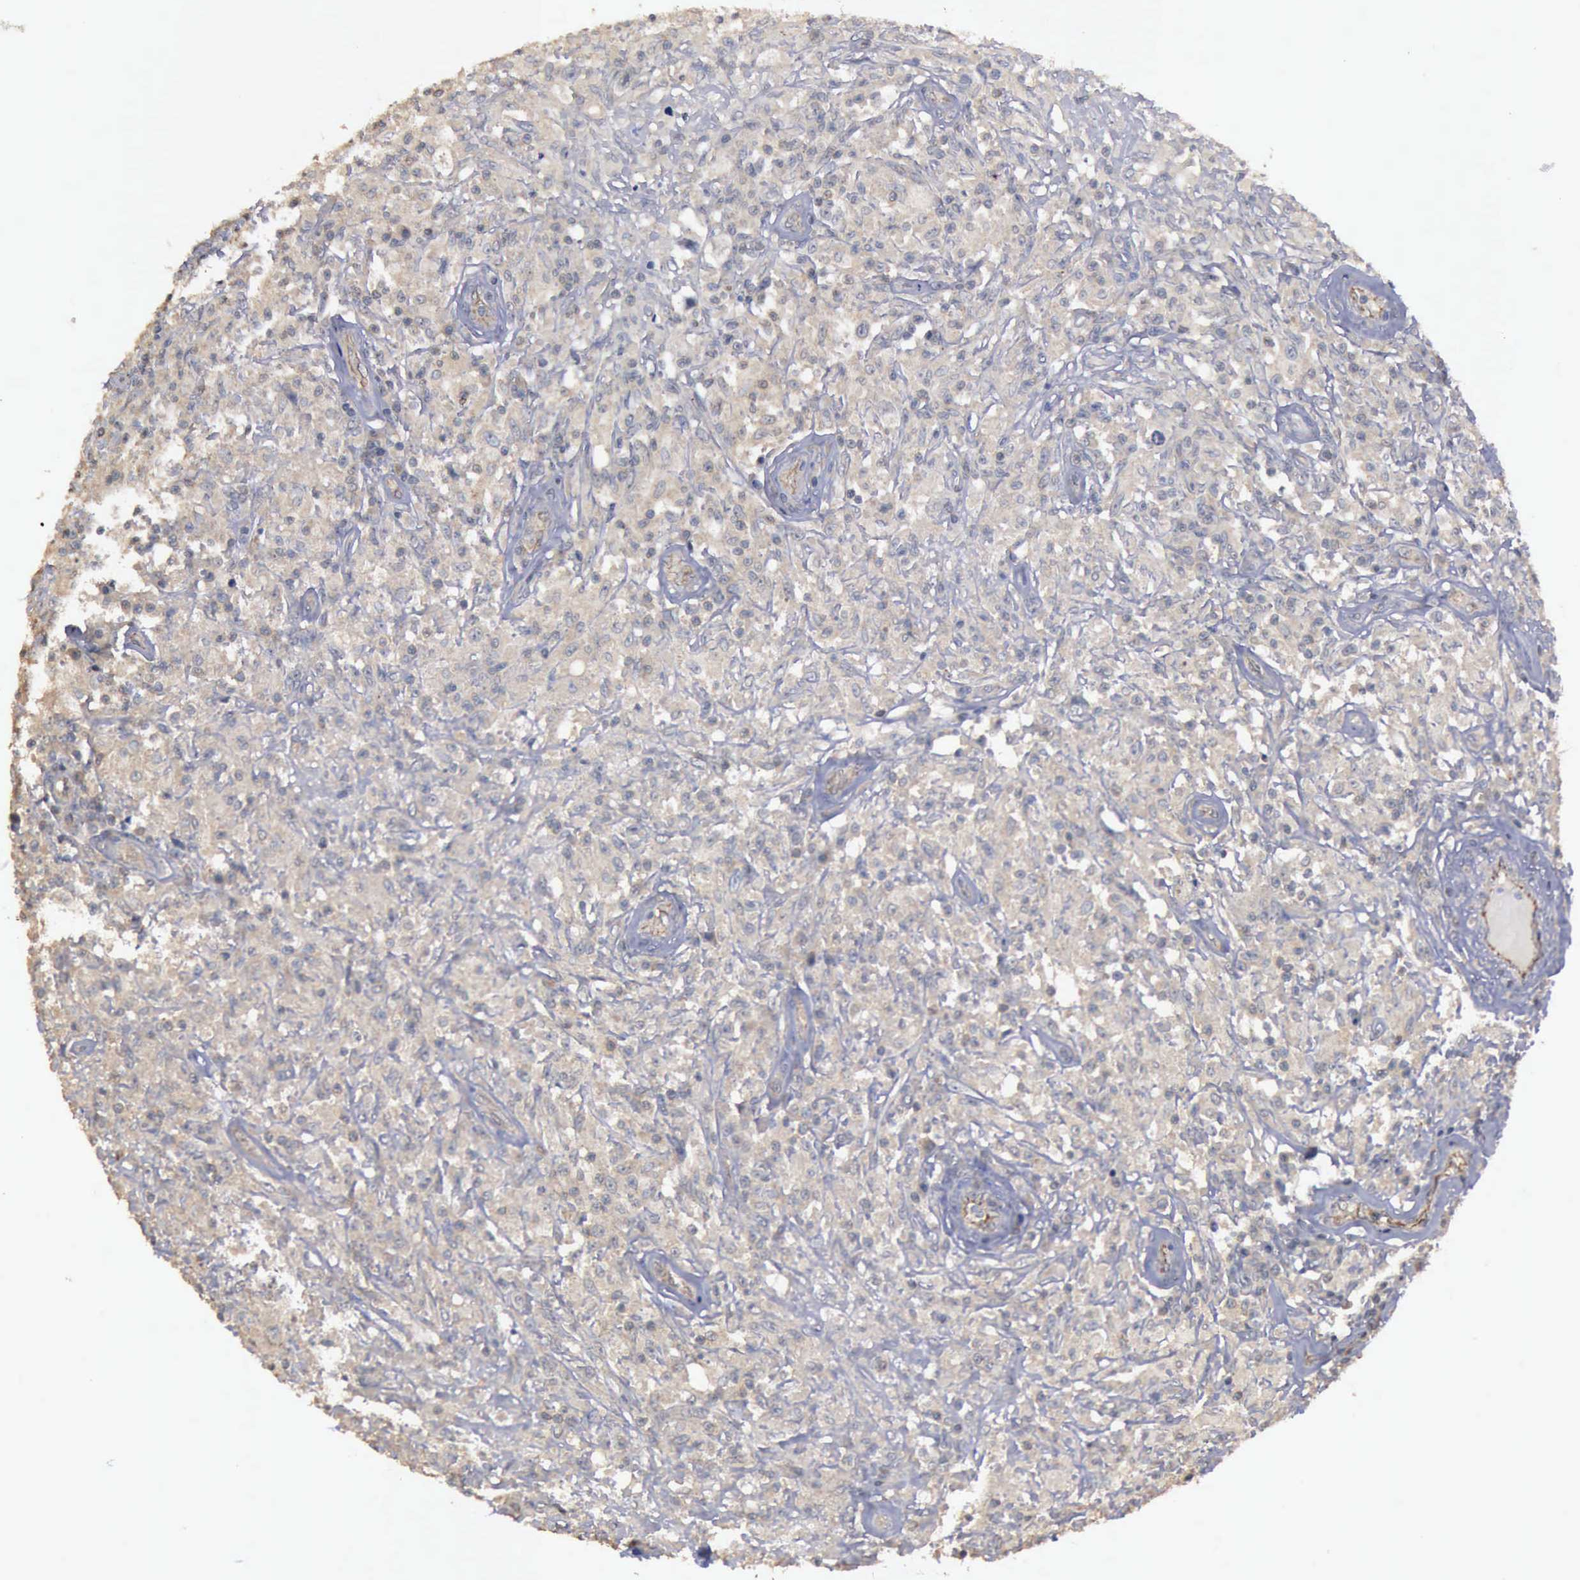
{"staining": {"intensity": "negative", "quantity": "none", "location": "none"}, "tissue": "testis cancer", "cell_type": "Tumor cells", "image_type": "cancer", "snomed": [{"axis": "morphology", "description": "Seminoma, NOS"}, {"axis": "topography", "description": "Testis"}], "caption": "DAB (3,3'-diaminobenzidine) immunohistochemical staining of human testis cancer exhibits no significant positivity in tumor cells. (Immunohistochemistry, brightfield microscopy, high magnification).", "gene": "CRKL", "patient": {"sex": "male", "age": 34}}